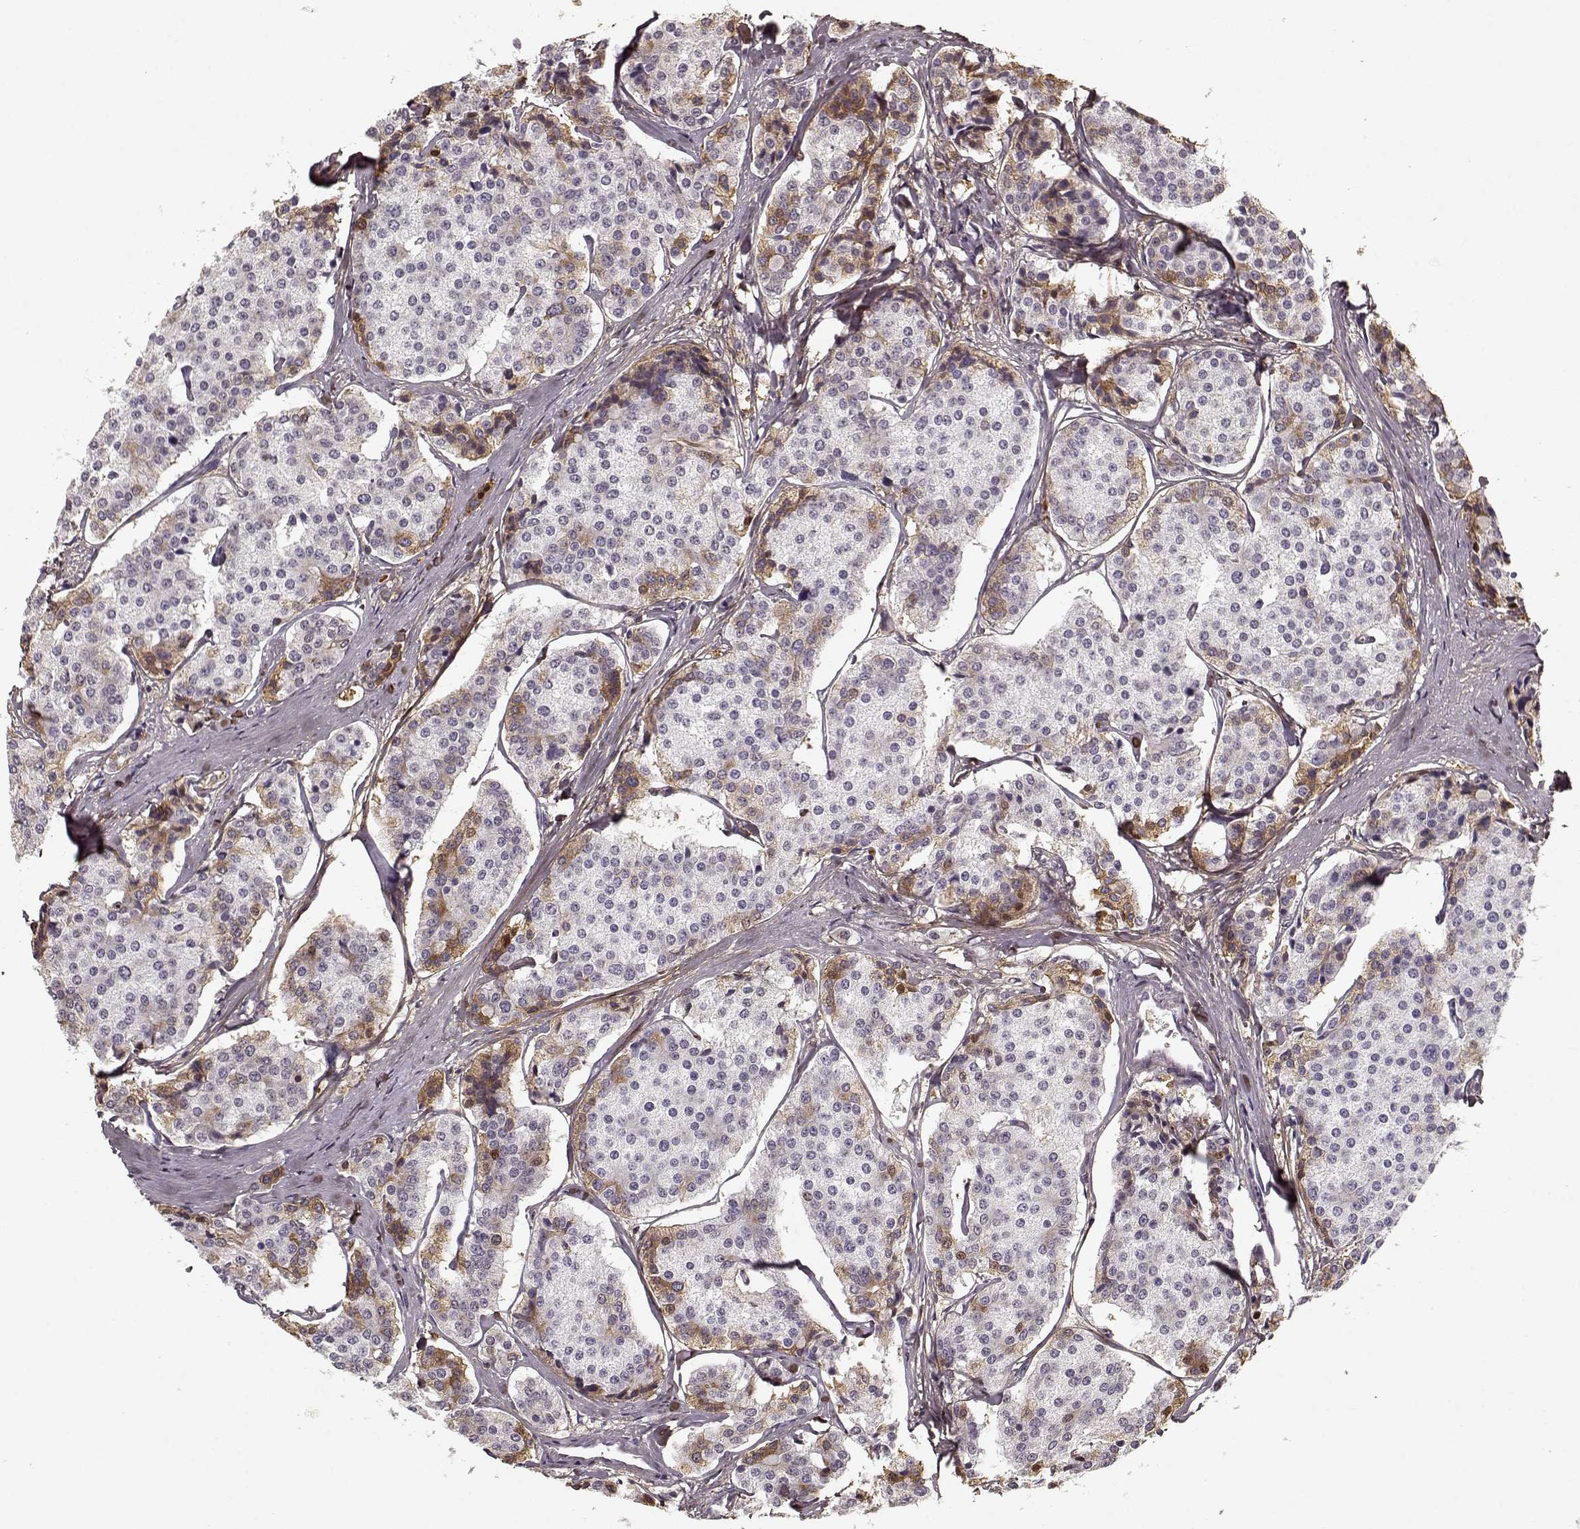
{"staining": {"intensity": "moderate", "quantity": "<25%", "location": "cytoplasmic/membranous"}, "tissue": "carcinoid", "cell_type": "Tumor cells", "image_type": "cancer", "snomed": [{"axis": "morphology", "description": "Carcinoid, malignant, NOS"}, {"axis": "topography", "description": "Small intestine"}], "caption": "Malignant carcinoid stained with DAB (3,3'-diaminobenzidine) IHC demonstrates low levels of moderate cytoplasmic/membranous expression in approximately <25% of tumor cells. Using DAB (brown) and hematoxylin (blue) stains, captured at high magnification using brightfield microscopy.", "gene": "LUM", "patient": {"sex": "female", "age": 65}}